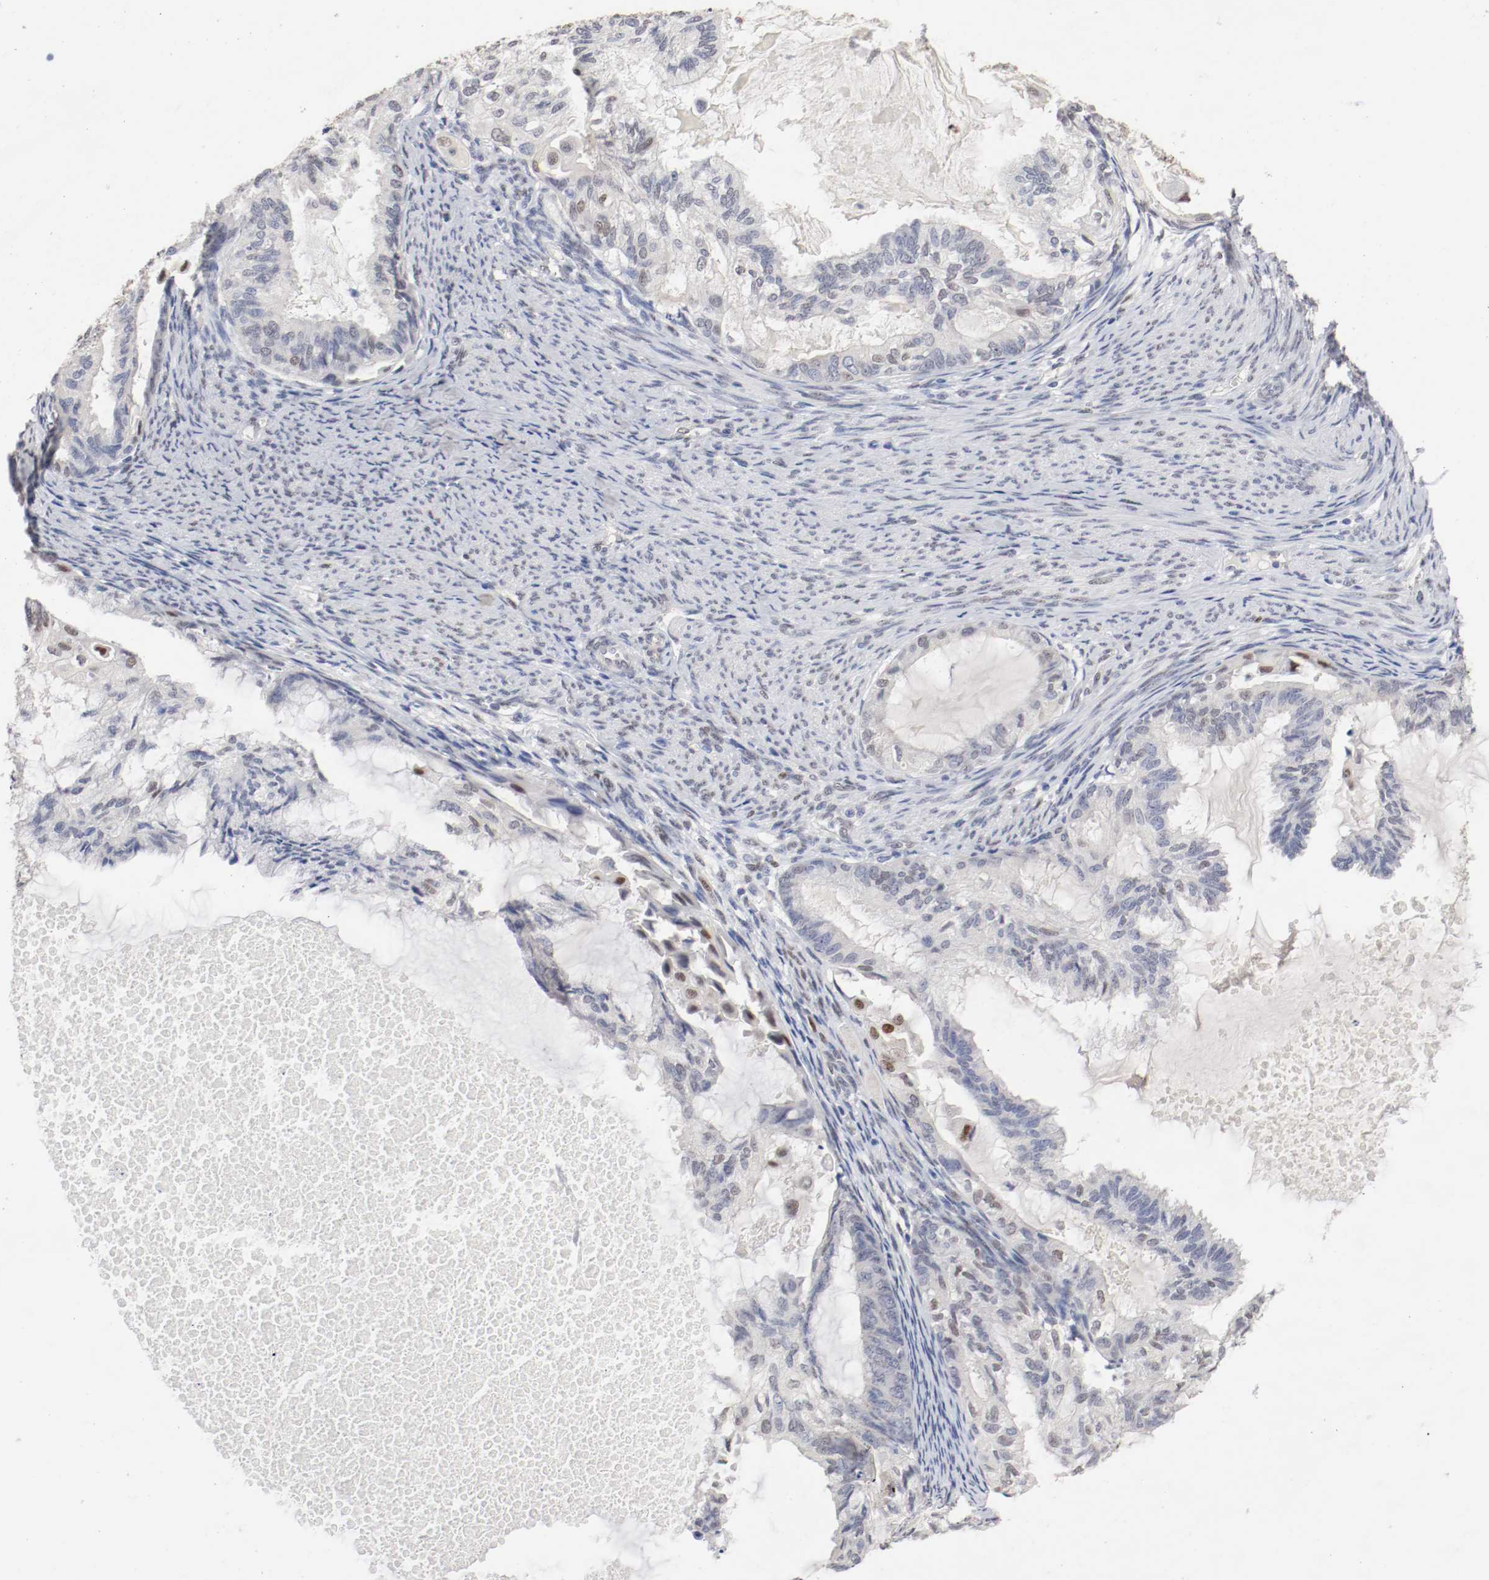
{"staining": {"intensity": "weak", "quantity": "<25%", "location": "nuclear"}, "tissue": "cervical cancer", "cell_type": "Tumor cells", "image_type": "cancer", "snomed": [{"axis": "morphology", "description": "Normal tissue, NOS"}, {"axis": "morphology", "description": "Adenocarcinoma, NOS"}, {"axis": "topography", "description": "Cervix"}, {"axis": "topography", "description": "Endometrium"}], "caption": "This is a histopathology image of immunohistochemistry (IHC) staining of cervical cancer (adenocarcinoma), which shows no expression in tumor cells.", "gene": "FOSL2", "patient": {"sex": "female", "age": 86}}